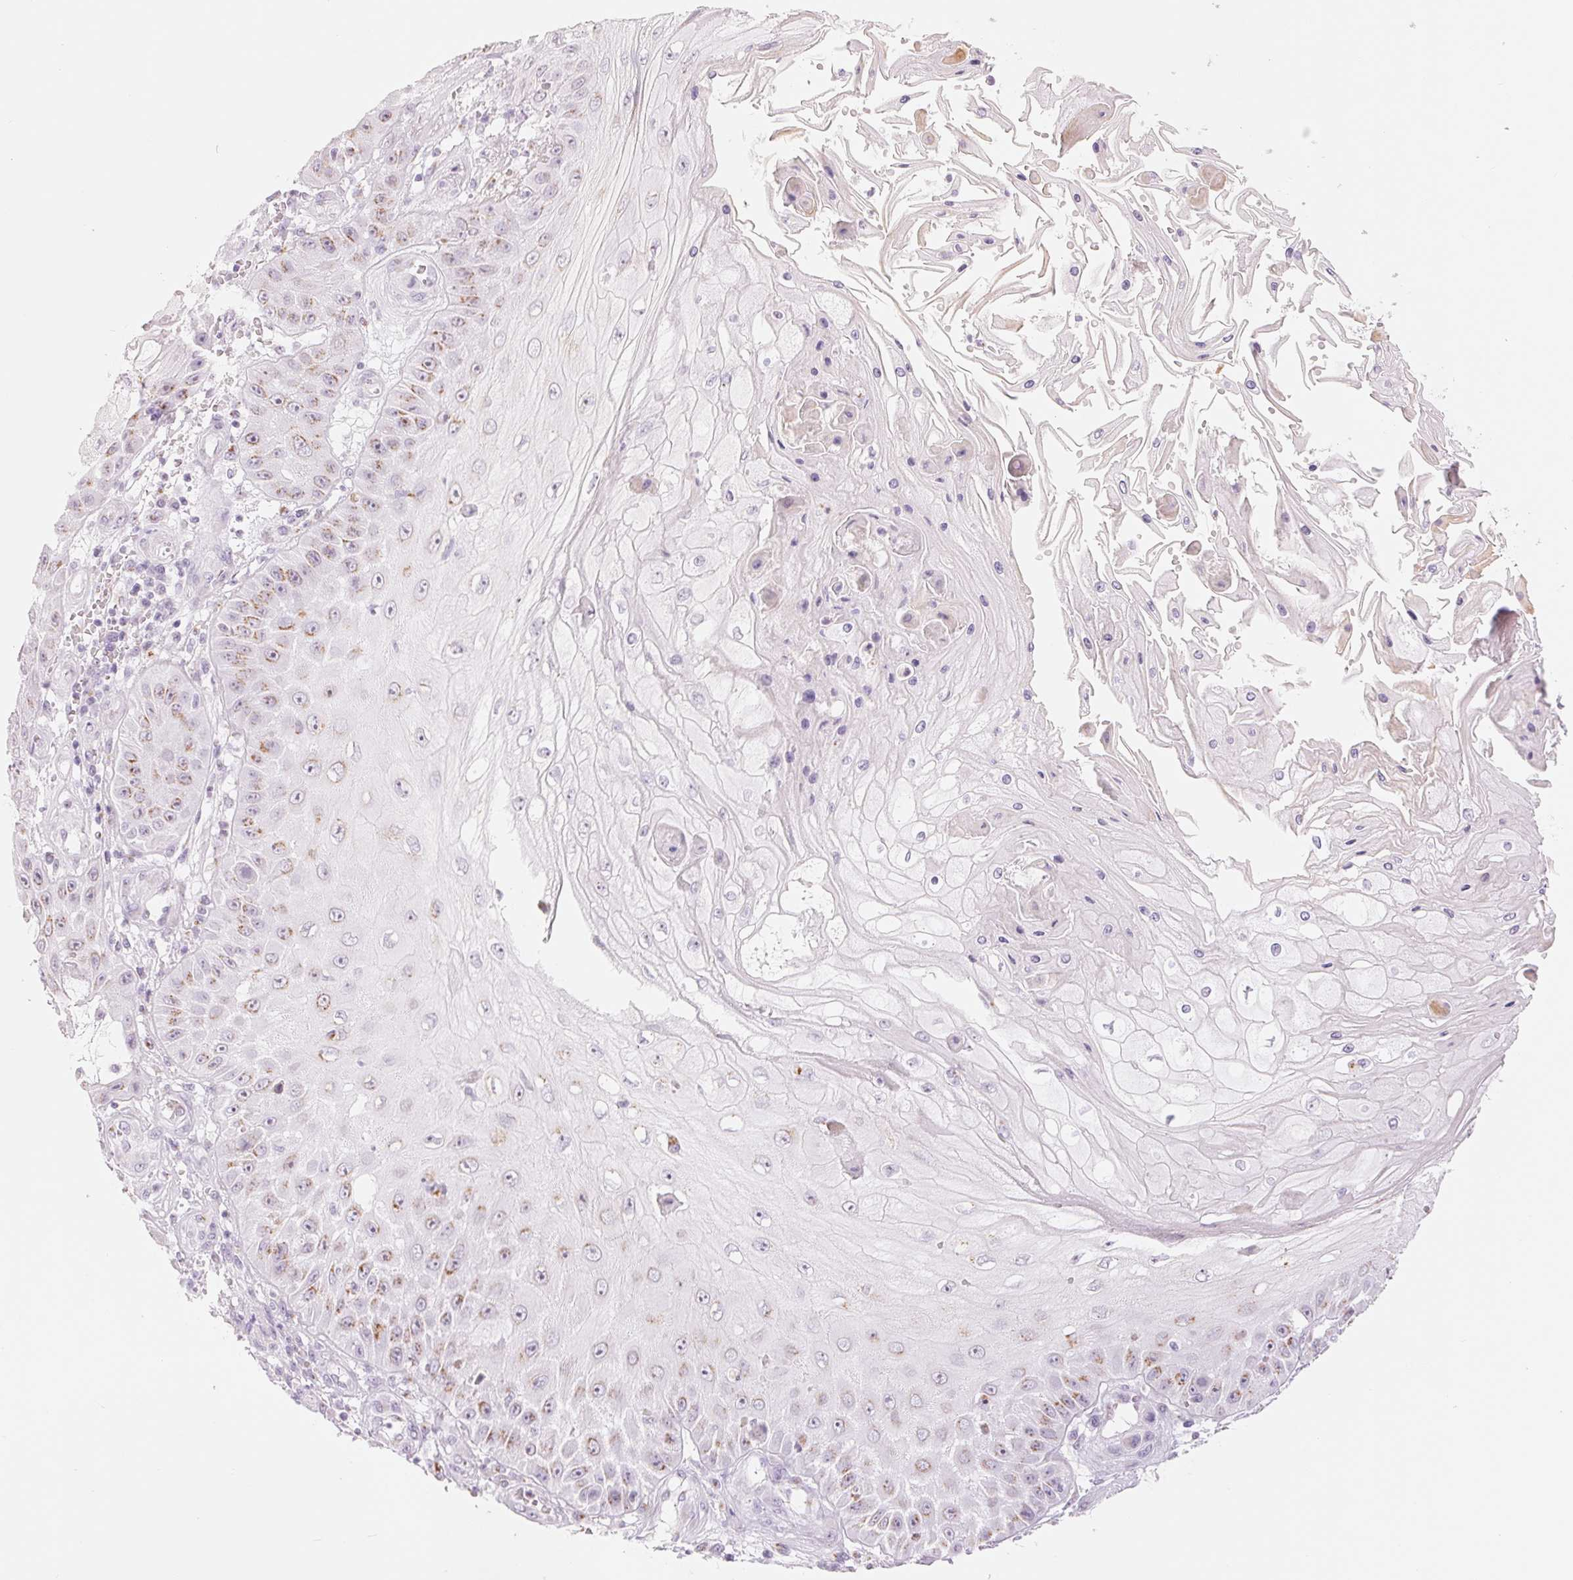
{"staining": {"intensity": "moderate", "quantity": "25%-75%", "location": "cytoplasmic/membranous"}, "tissue": "skin cancer", "cell_type": "Tumor cells", "image_type": "cancer", "snomed": [{"axis": "morphology", "description": "Squamous cell carcinoma, NOS"}, {"axis": "topography", "description": "Skin"}], "caption": "Protein positivity by IHC displays moderate cytoplasmic/membranous expression in about 25%-75% of tumor cells in squamous cell carcinoma (skin).", "gene": "GALNT7", "patient": {"sex": "male", "age": 70}}